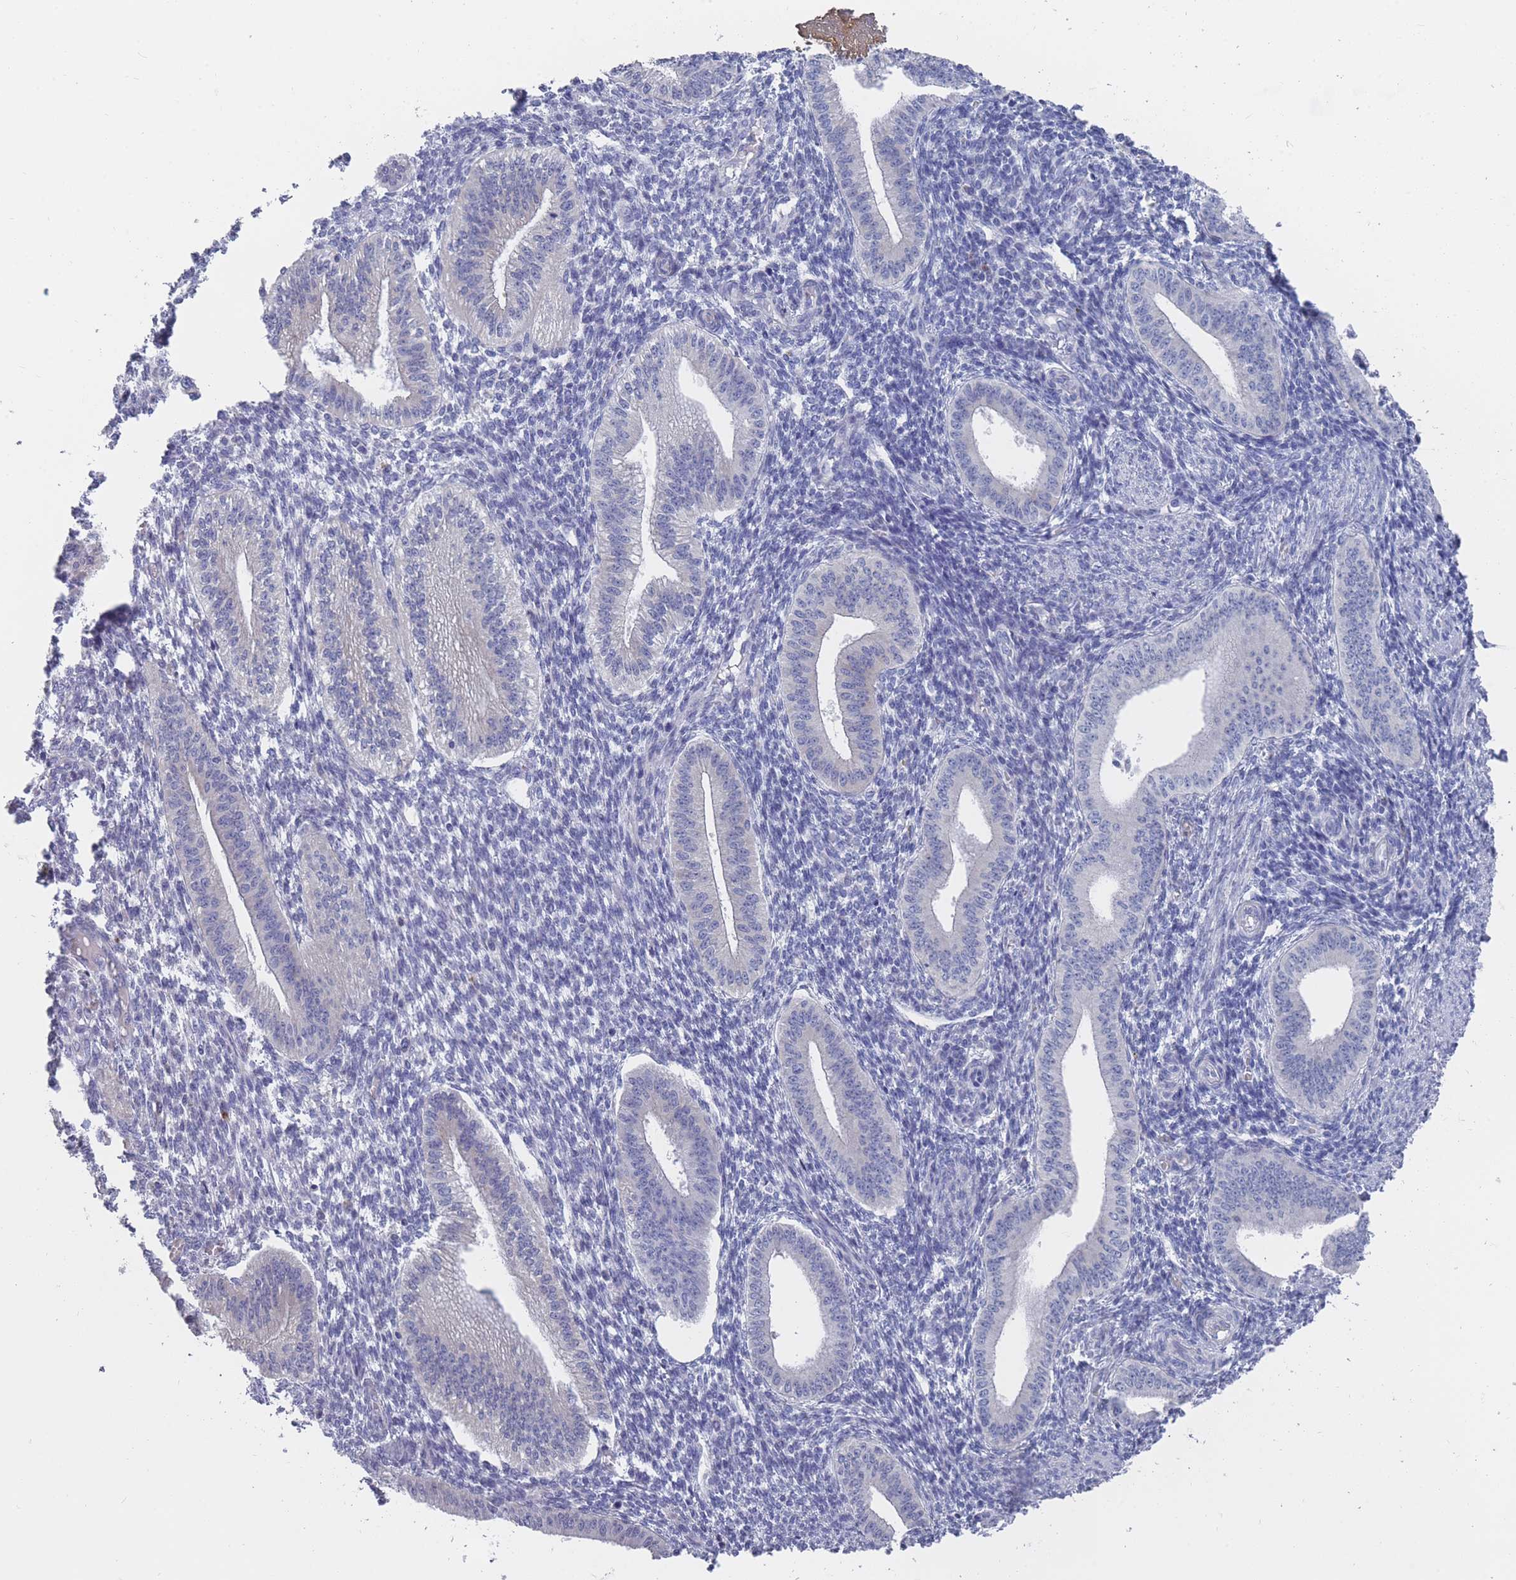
{"staining": {"intensity": "negative", "quantity": "none", "location": "none"}, "tissue": "endometrium", "cell_type": "Cells in endometrial stroma", "image_type": "normal", "snomed": [{"axis": "morphology", "description": "Normal tissue, NOS"}, {"axis": "topography", "description": "Endometrium"}], "caption": "Cells in endometrial stroma show no significant protein positivity in normal endometrium. The staining was performed using DAB (3,3'-diaminobenzidine) to visualize the protein expression in brown, while the nuclei were stained in blue with hematoxylin (Magnification: 20x).", "gene": "ST8SIA5", "patient": {"sex": "female", "age": 34}}